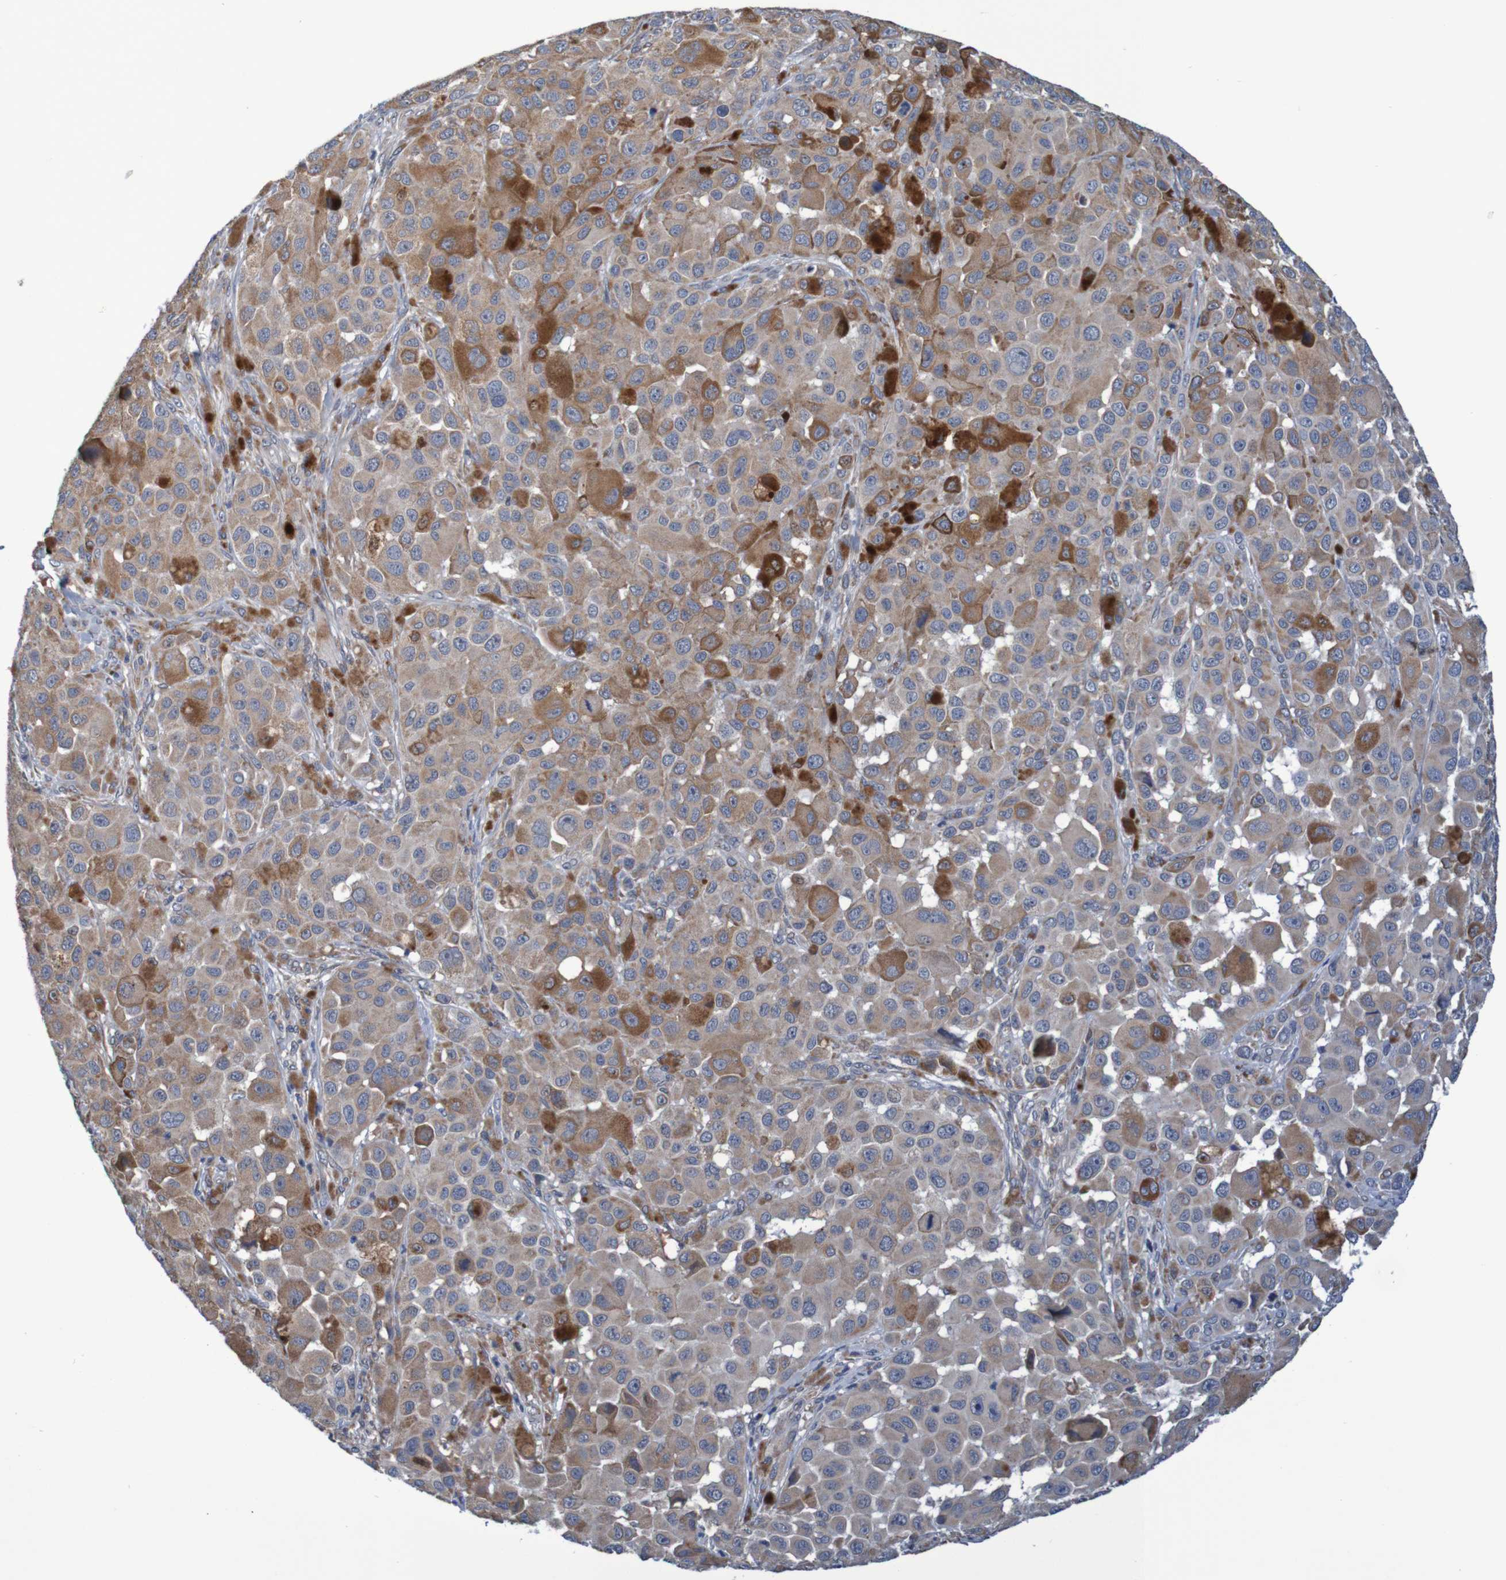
{"staining": {"intensity": "strong", "quantity": "<25%", "location": "cytoplasmic/membranous"}, "tissue": "melanoma", "cell_type": "Tumor cells", "image_type": "cancer", "snomed": [{"axis": "morphology", "description": "Malignant melanoma, NOS"}, {"axis": "topography", "description": "Skin"}], "caption": "Malignant melanoma stained with a protein marker displays strong staining in tumor cells.", "gene": "CLDN18", "patient": {"sex": "male", "age": 96}}